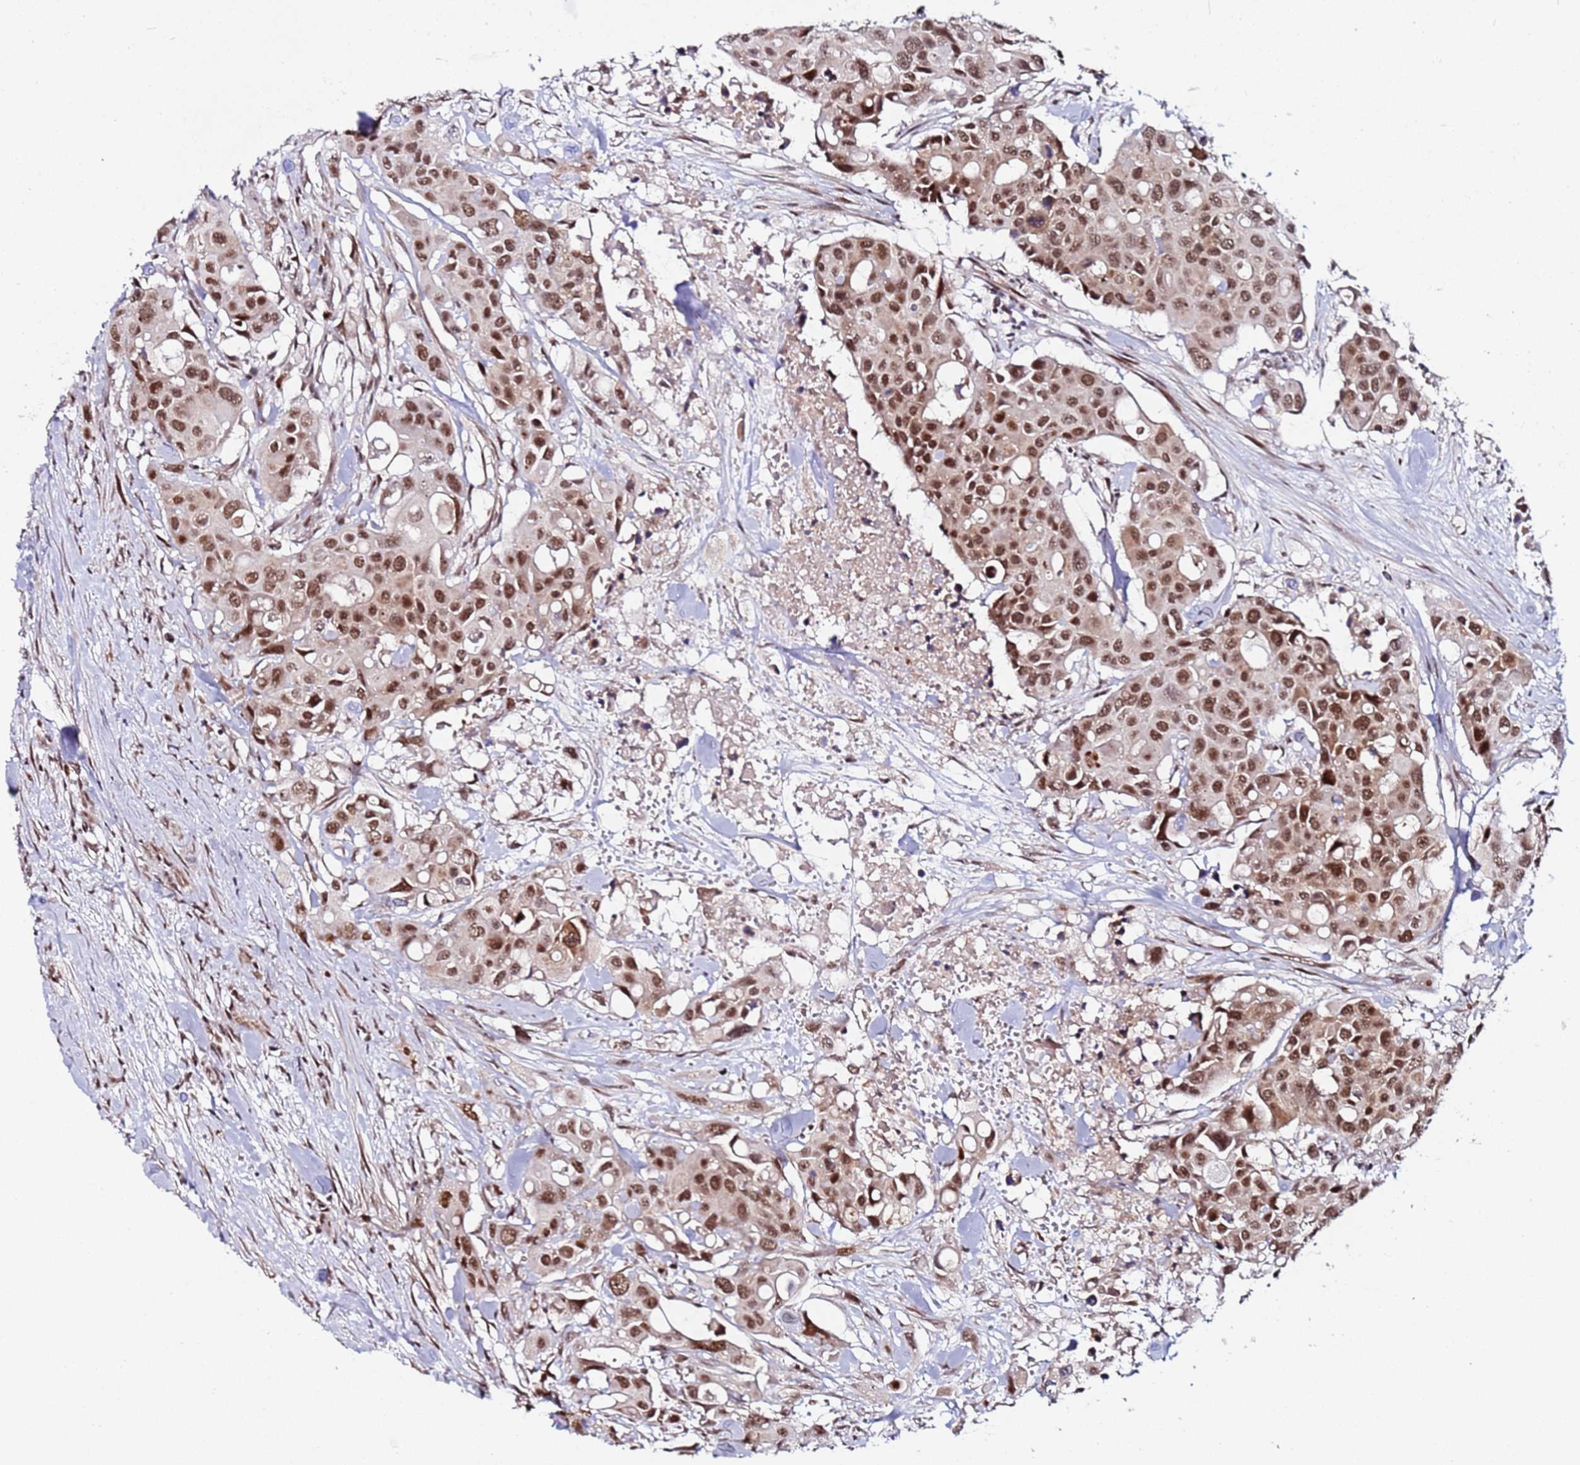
{"staining": {"intensity": "moderate", "quantity": ">75%", "location": "nuclear"}, "tissue": "colorectal cancer", "cell_type": "Tumor cells", "image_type": "cancer", "snomed": [{"axis": "morphology", "description": "Adenocarcinoma, NOS"}, {"axis": "topography", "description": "Colon"}], "caption": "IHC of human colorectal cancer (adenocarcinoma) displays medium levels of moderate nuclear staining in approximately >75% of tumor cells. Nuclei are stained in blue.", "gene": "PPM1H", "patient": {"sex": "male", "age": 77}}